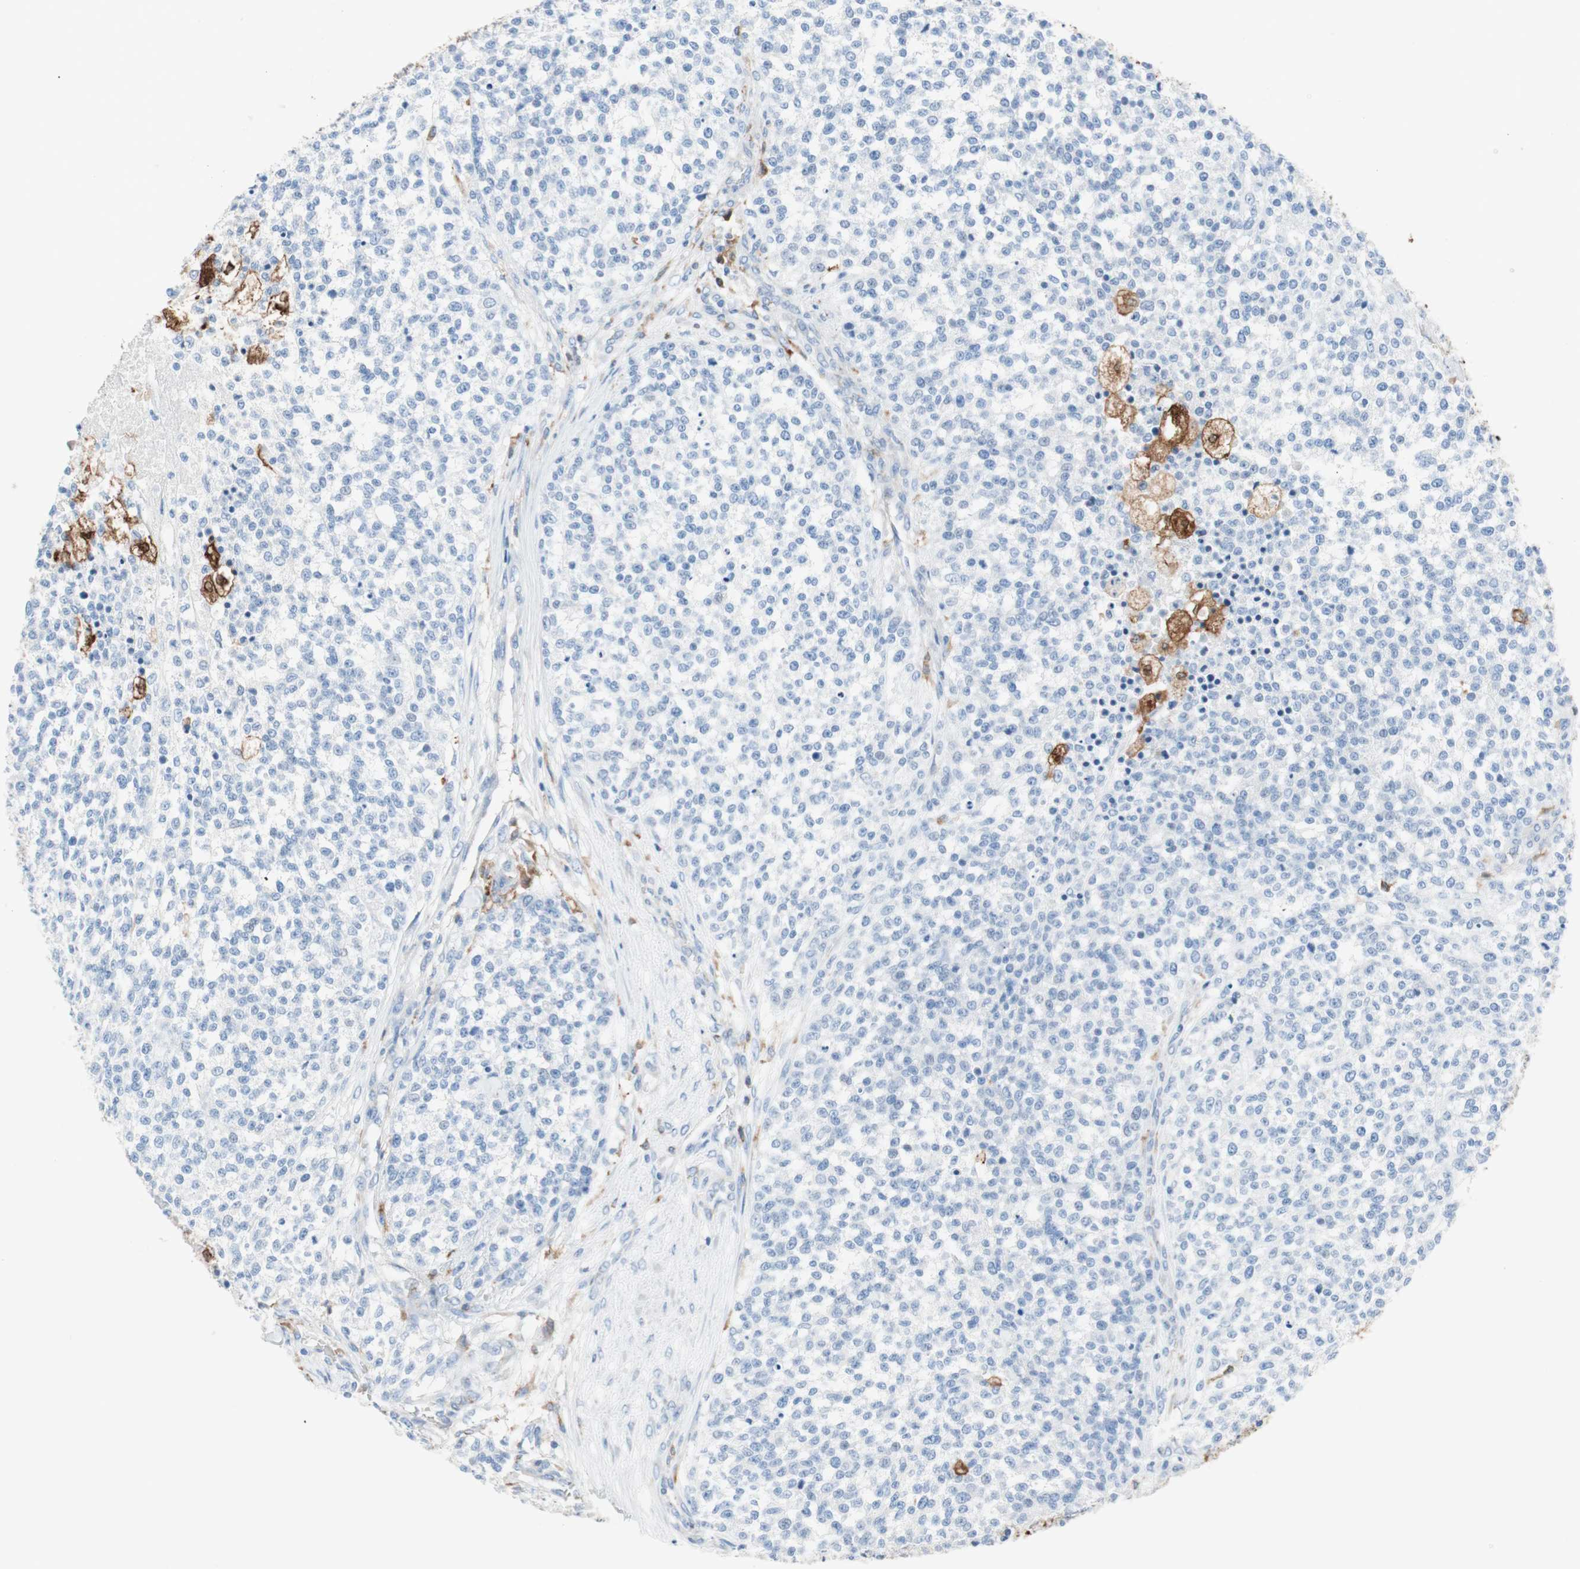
{"staining": {"intensity": "negative", "quantity": "none", "location": "none"}, "tissue": "testis cancer", "cell_type": "Tumor cells", "image_type": "cancer", "snomed": [{"axis": "morphology", "description": "Seminoma, NOS"}, {"axis": "topography", "description": "Testis"}], "caption": "Immunohistochemistry image of neoplastic tissue: human seminoma (testis) stained with DAB (3,3'-diaminobenzidine) exhibits no significant protein expression in tumor cells.", "gene": "GLUL", "patient": {"sex": "male", "age": 59}}